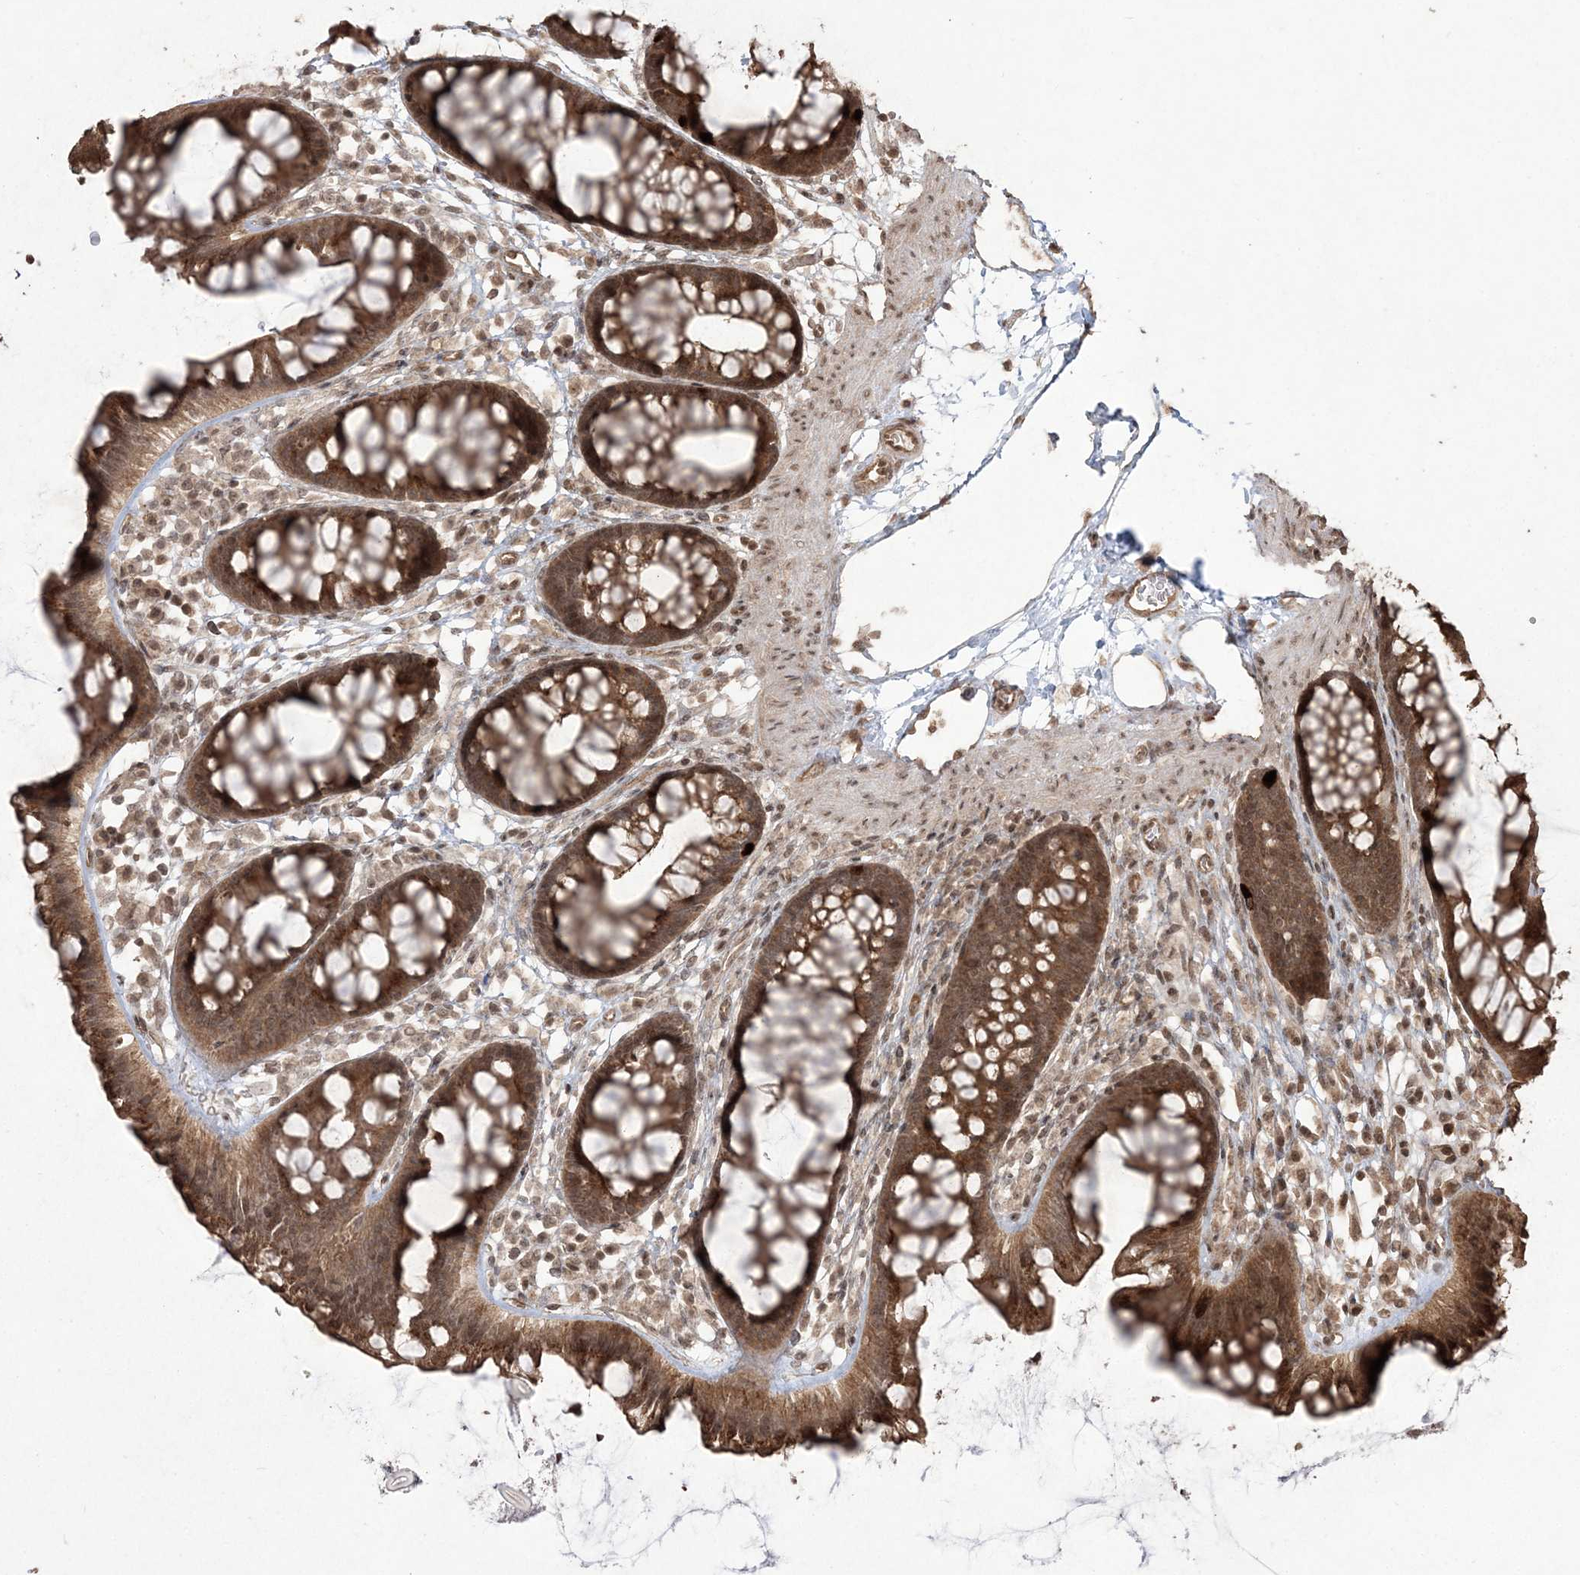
{"staining": {"intensity": "moderate", "quantity": ">75%", "location": "cytoplasmic/membranous,nuclear"}, "tissue": "colon", "cell_type": "Endothelial cells", "image_type": "normal", "snomed": [{"axis": "morphology", "description": "Normal tissue, NOS"}, {"axis": "topography", "description": "Colon"}], "caption": "Immunohistochemistry histopathology image of unremarkable colon: colon stained using IHC reveals medium levels of moderate protein expression localized specifically in the cytoplasmic/membranous,nuclear of endothelial cells, appearing as a cytoplasmic/membranous,nuclear brown color.", "gene": "EHHADH", "patient": {"sex": "female", "age": 62}}